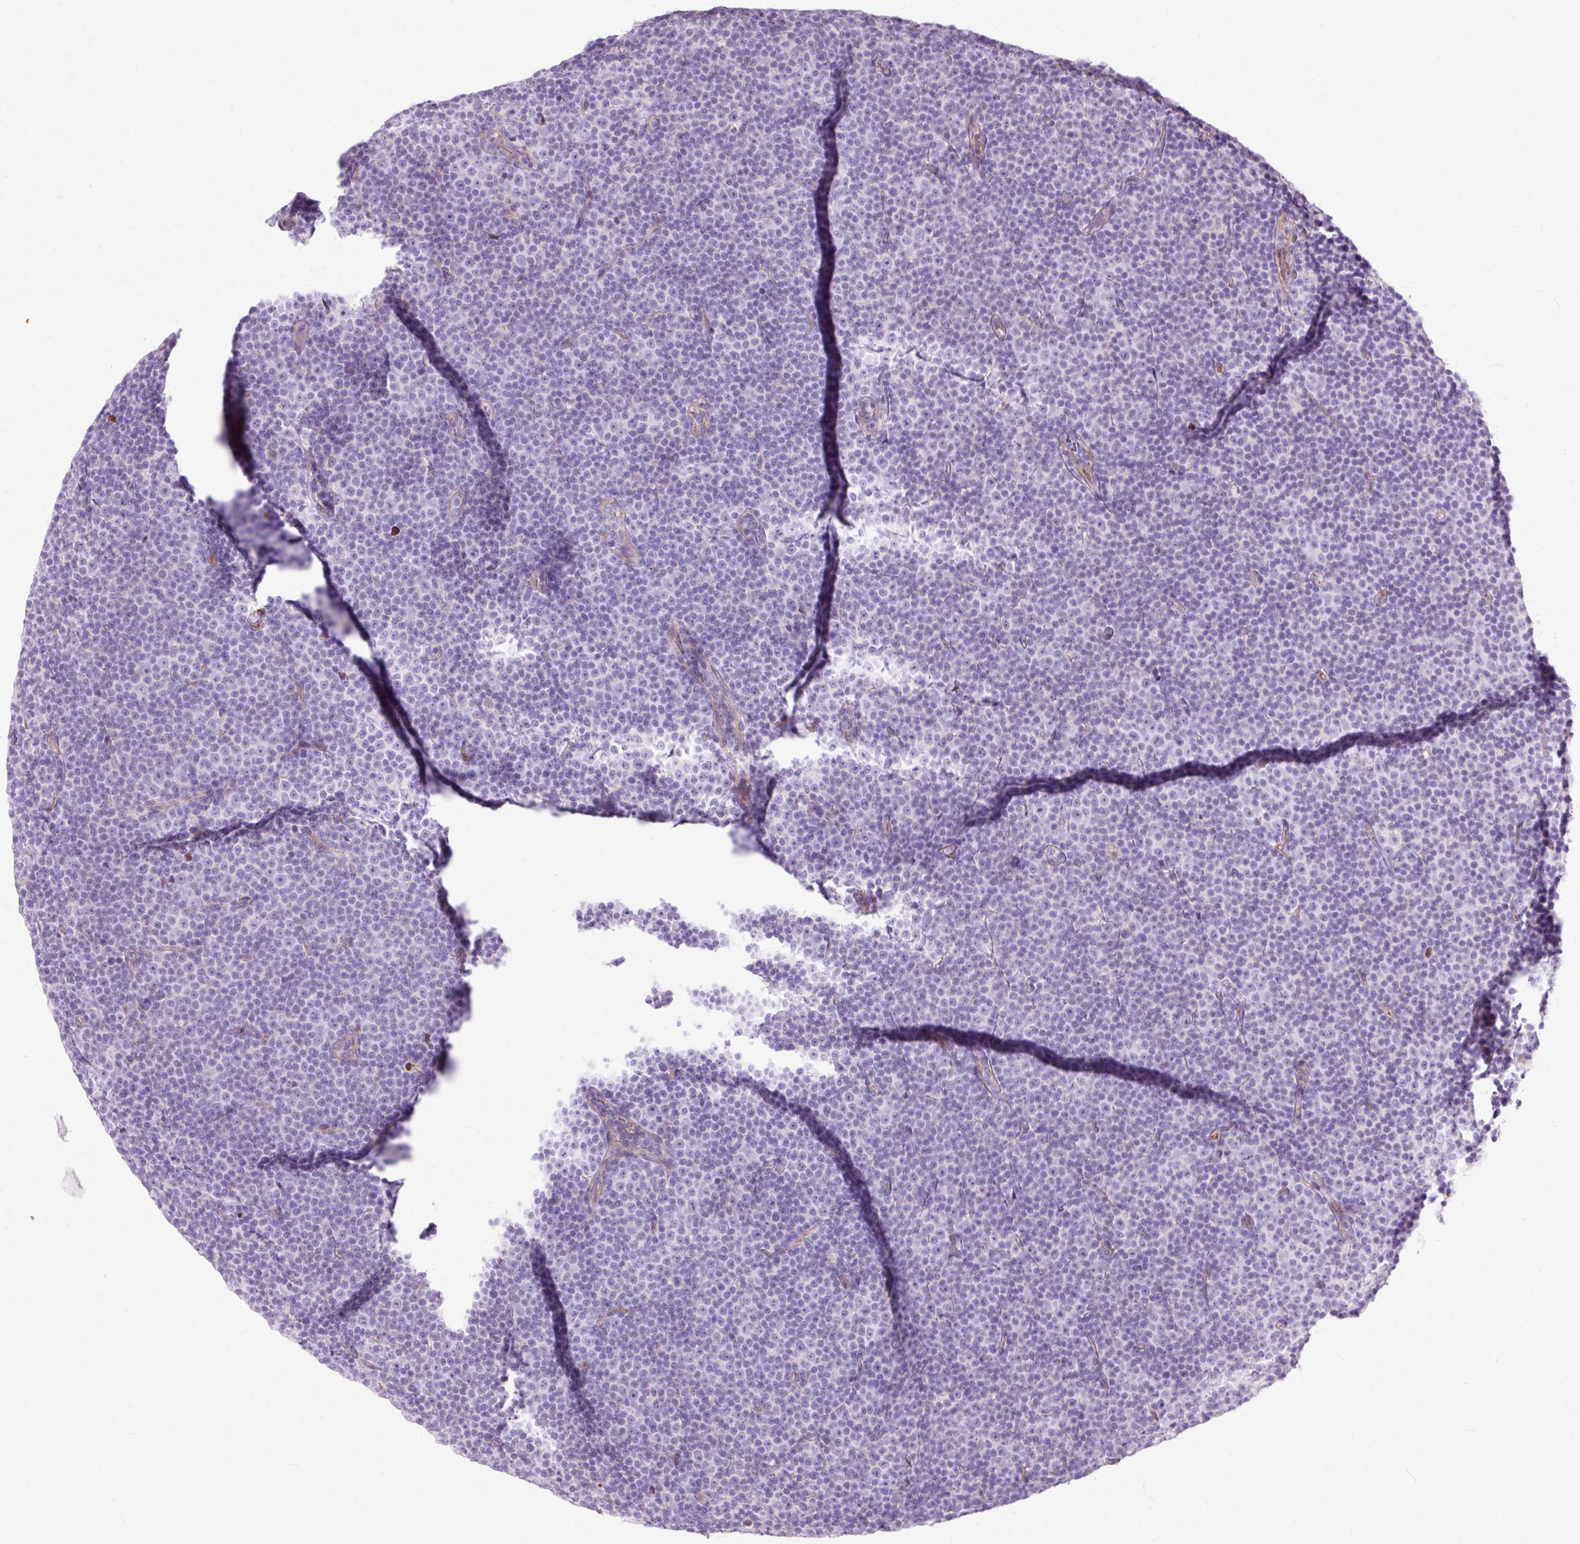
{"staining": {"intensity": "negative", "quantity": "none", "location": "none"}, "tissue": "lymphoma", "cell_type": "Tumor cells", "image_type": "cancer", "snomed": [{"axis": "morphology", "description": "Malignant lymphoma, non-Hodgkin's type, Low grade"}, {"axis": "topography", "description": "Lymph node"}], "caption": "A histopathology image of human malignant lymphoma, non-Hodgkin's type (low-grade) is negative for staining in tumor cells.", "gene": "DCTN4", "patient": {"sex": "female", "age": 67}}